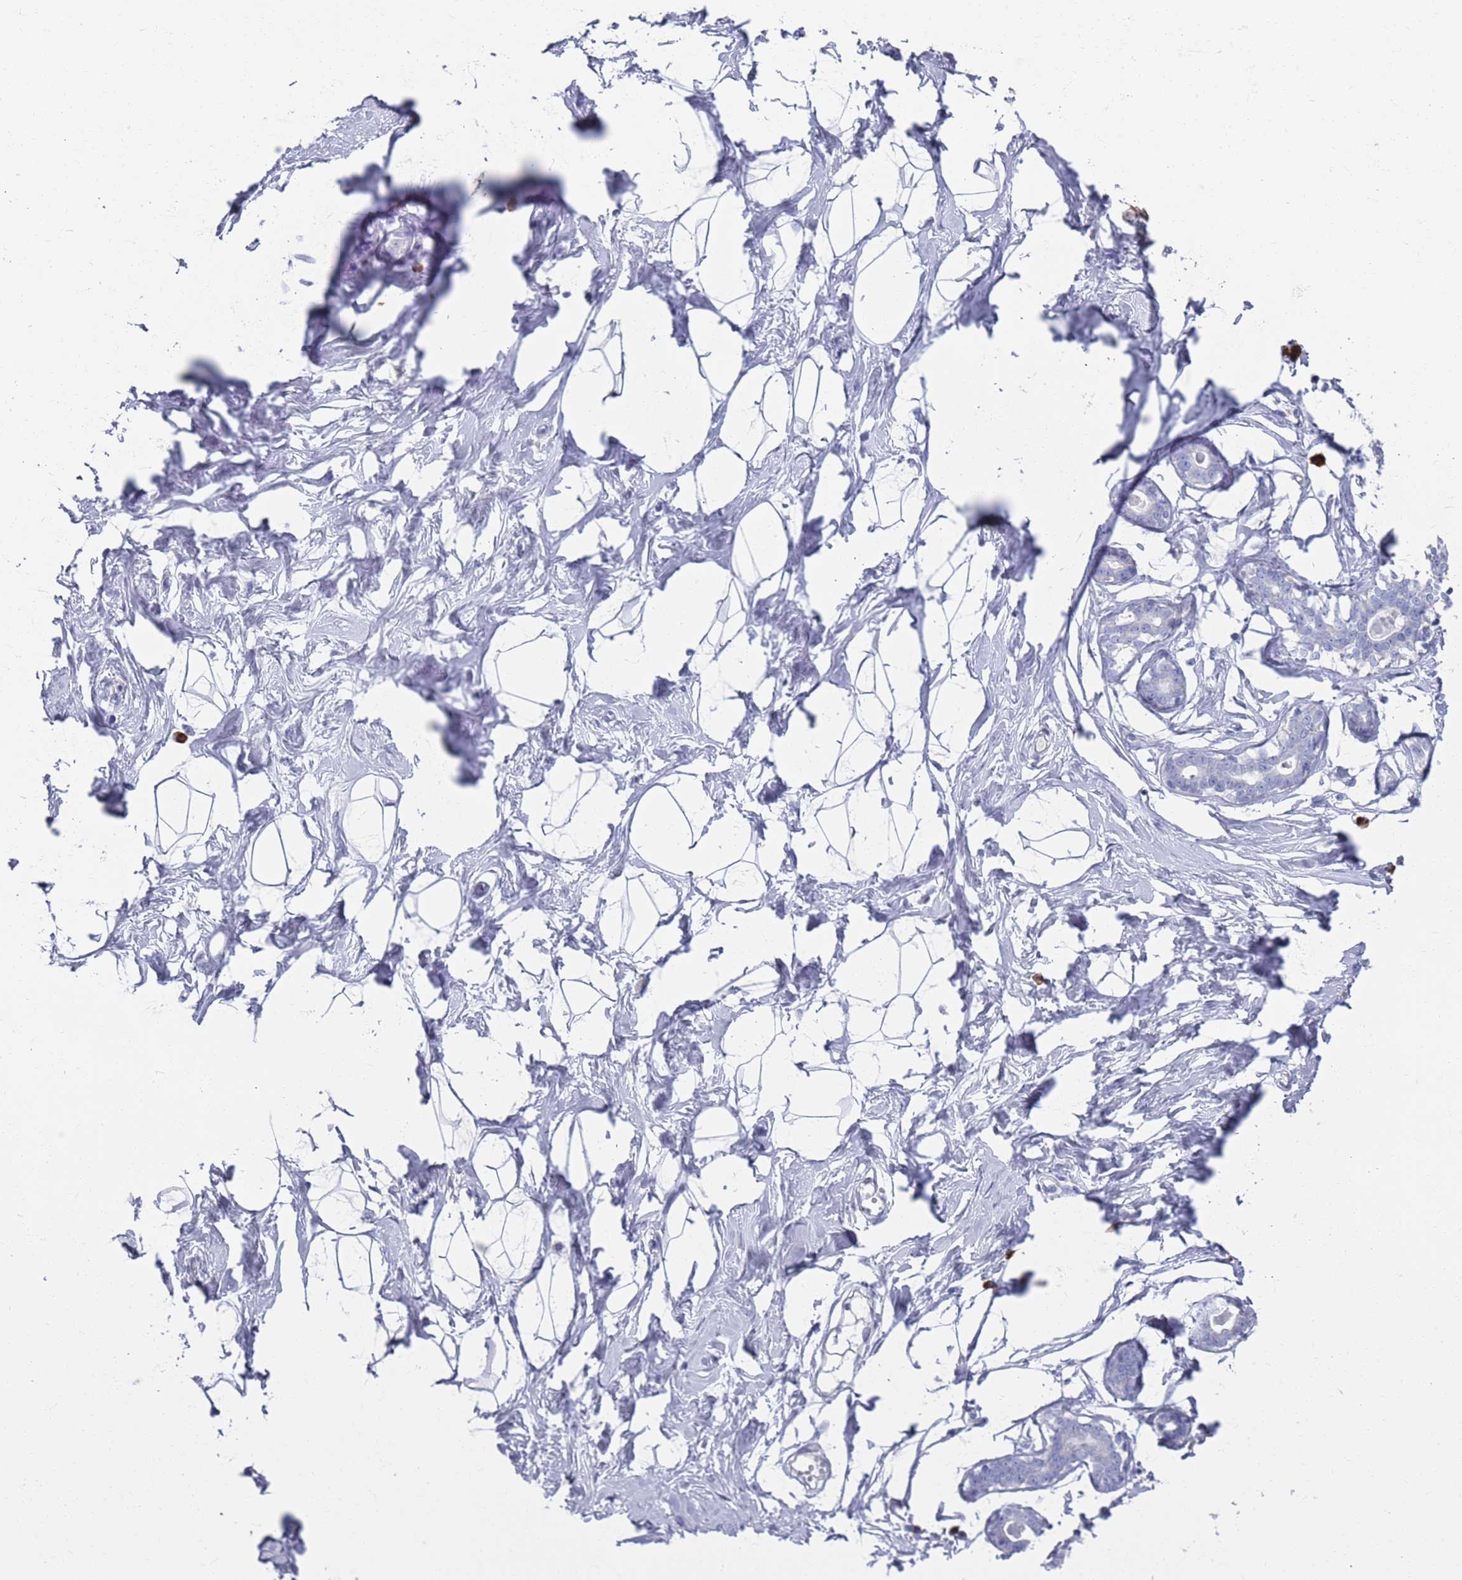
{"staining": {"intensity": "negative", "quantity": "none", "location": "none"}, "tissue": "breast", "cell_type": "Adipocytes", "image_type": "normal", "snomed": [{"axis": "morphology", "description": "Normal tissue, NOS"}, {"axis": "morphology", "description": "Adenoma, NOS"}, {"axis": "topography", "description": "Breast"}], "caption": "Immunohistochemistry of unremarkable breast demonstrates no expression in adipocytes.", "gene": "MAT1A", "patient": {"sex": "female", "age": 23}}